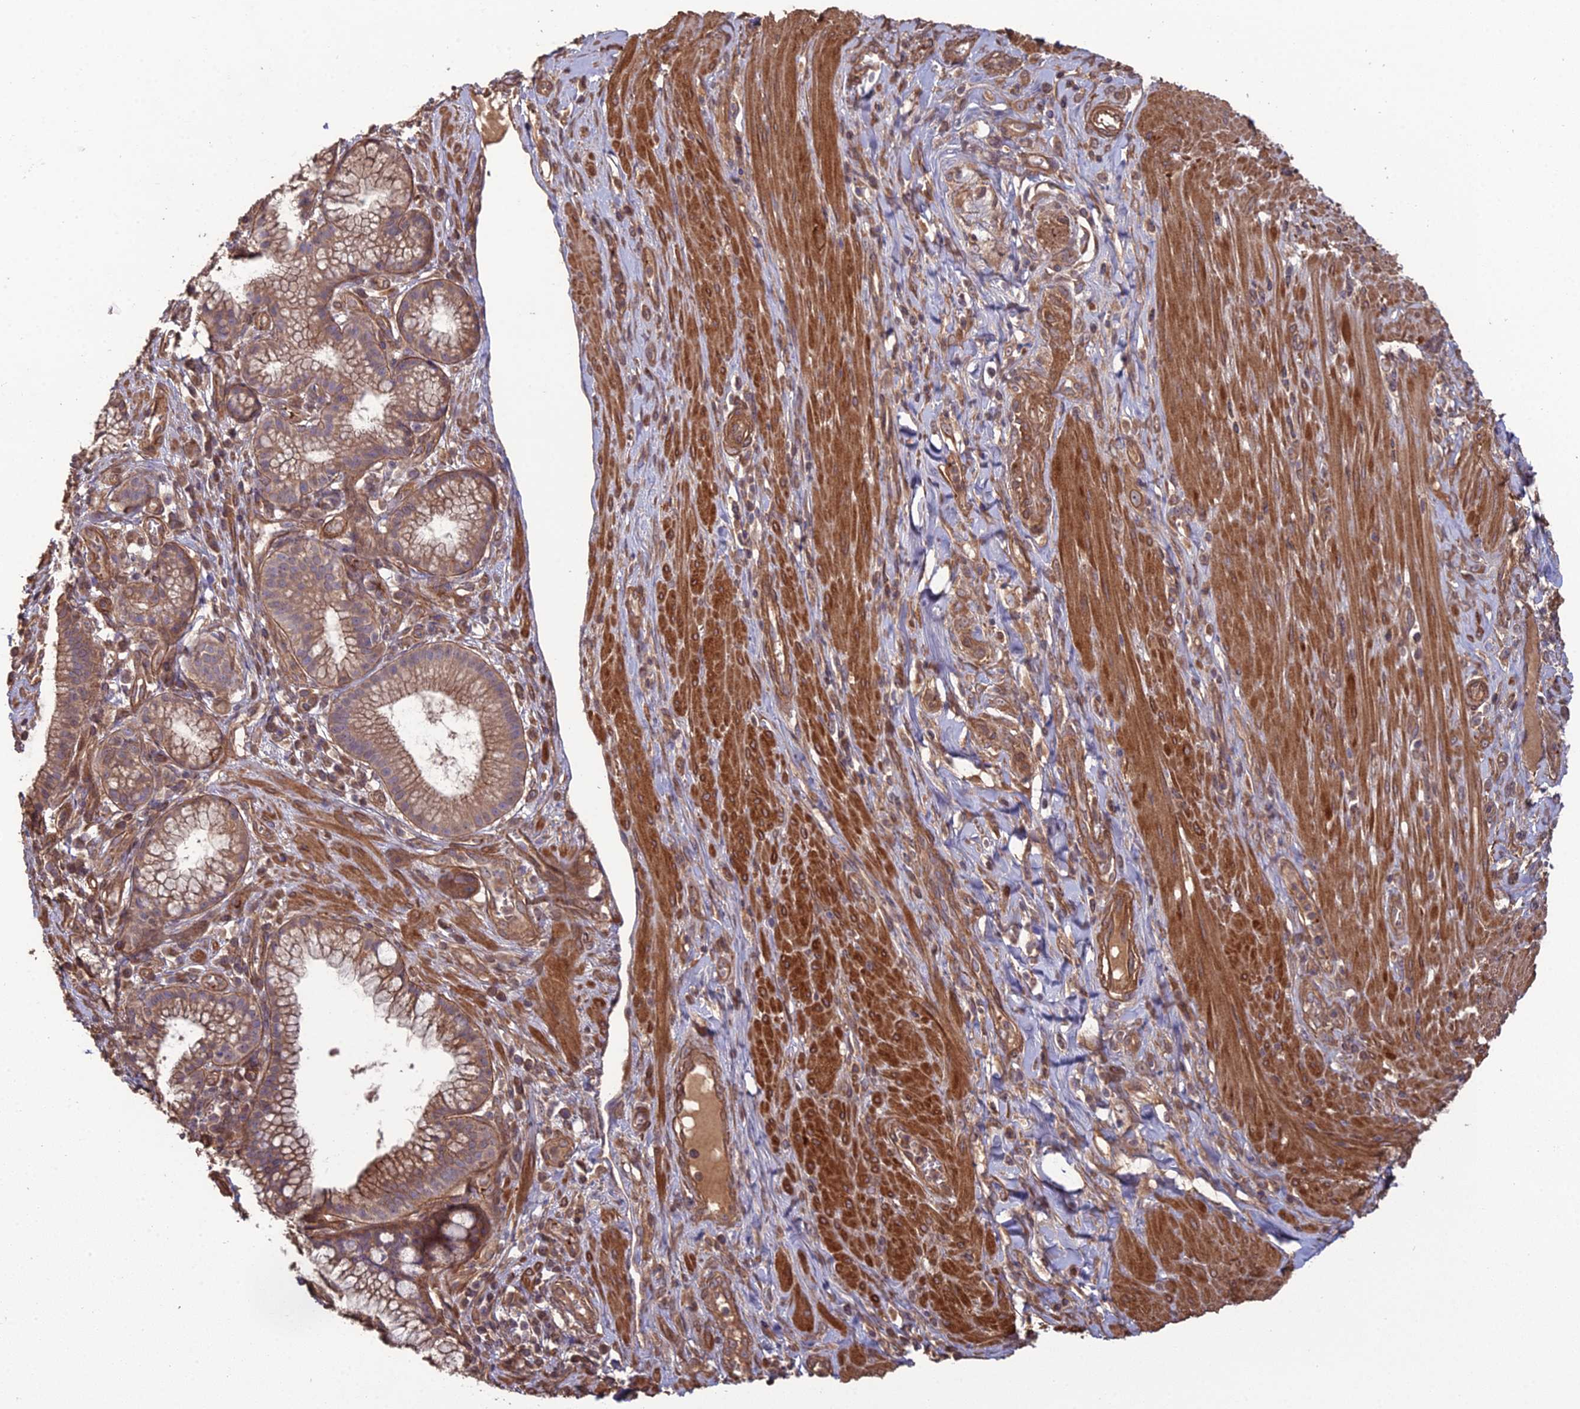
{"staining": {"intensity": "moderate", "quantity": ">75%", "location": "cytoplasmic/membranous"}, "tissue": "pancreatic cancer", "cell_type": "Tumor cells", "image_type": "cancer", "snomed": [{"axis": "morphology", "description": "Adenocarcinoma, NOS"}, {"axis": "topography", "description": "Pancreas"}], "caption": "Pancreatic adenocarcinoma was stained to show a protein in brown. There is medium levels of moderate cytoplasmic/membranous staining in approximately >75% of tumor cells. (DAB (3,3'-diaminobenzidine) = brown stain, brightfield microscopy at high magnification).", "gene": "ATP6V0A2", "patient": {"sex": "male", "age": 72}}